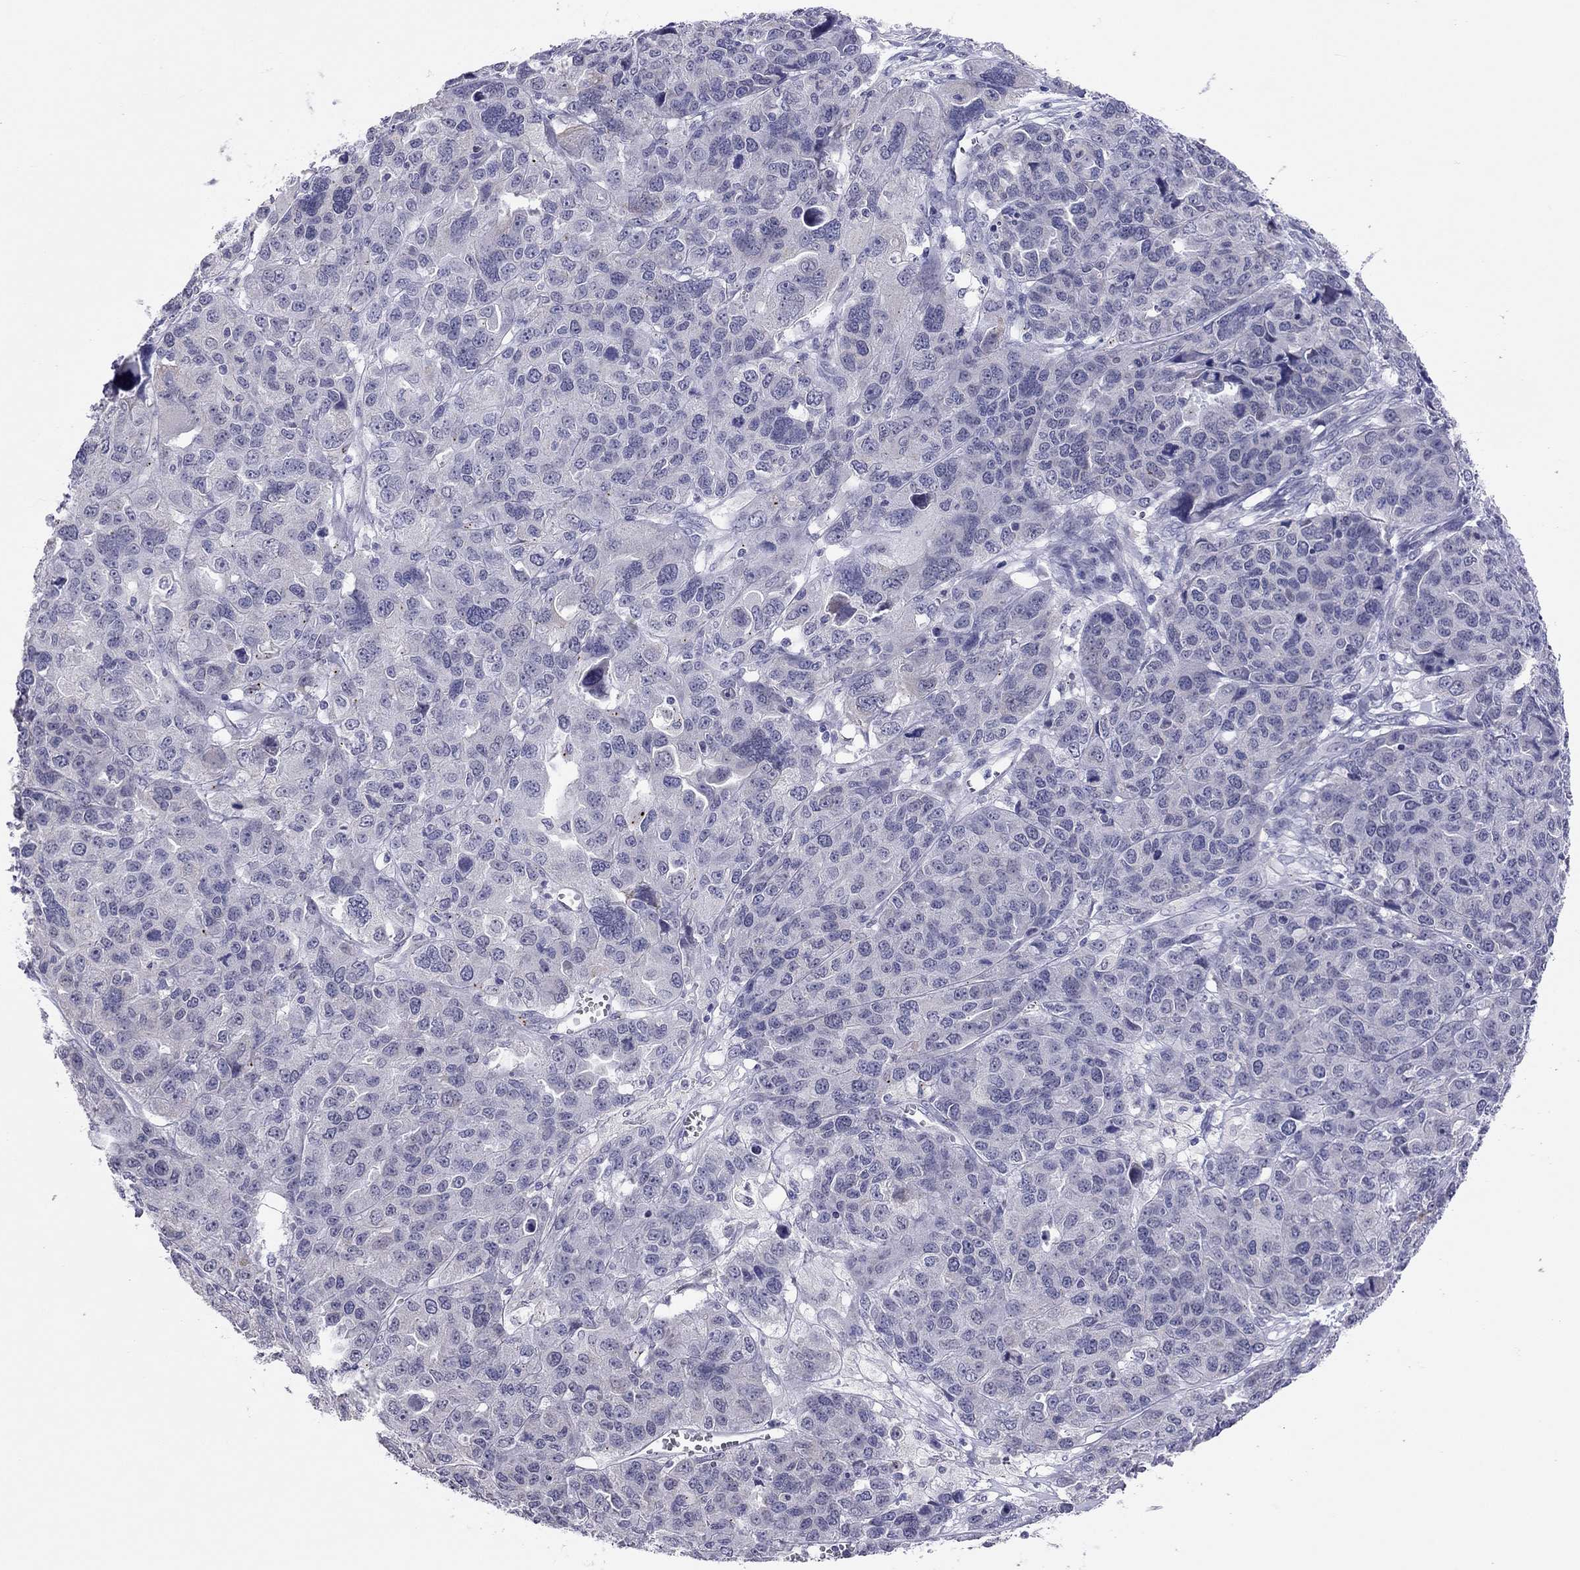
{"staining": {"intensity": "negative", "quantity": "none", "location": "none"}, "tissue": "ovarian cancer", "cell_type": "Tumor cells", "image_type": "cancer", "snomed": [{"axis": "morphology", "description": "Cystadenocarcinoma, serous, NOS"}, {"axis": "topography", "description": "Ovary"}], "caption": "Tumor cells show no significant positivity in ovarian serous cystadenocarcinoma.", "gene": "ARMC12", "patient": {"sex": "female", "age": 87}}